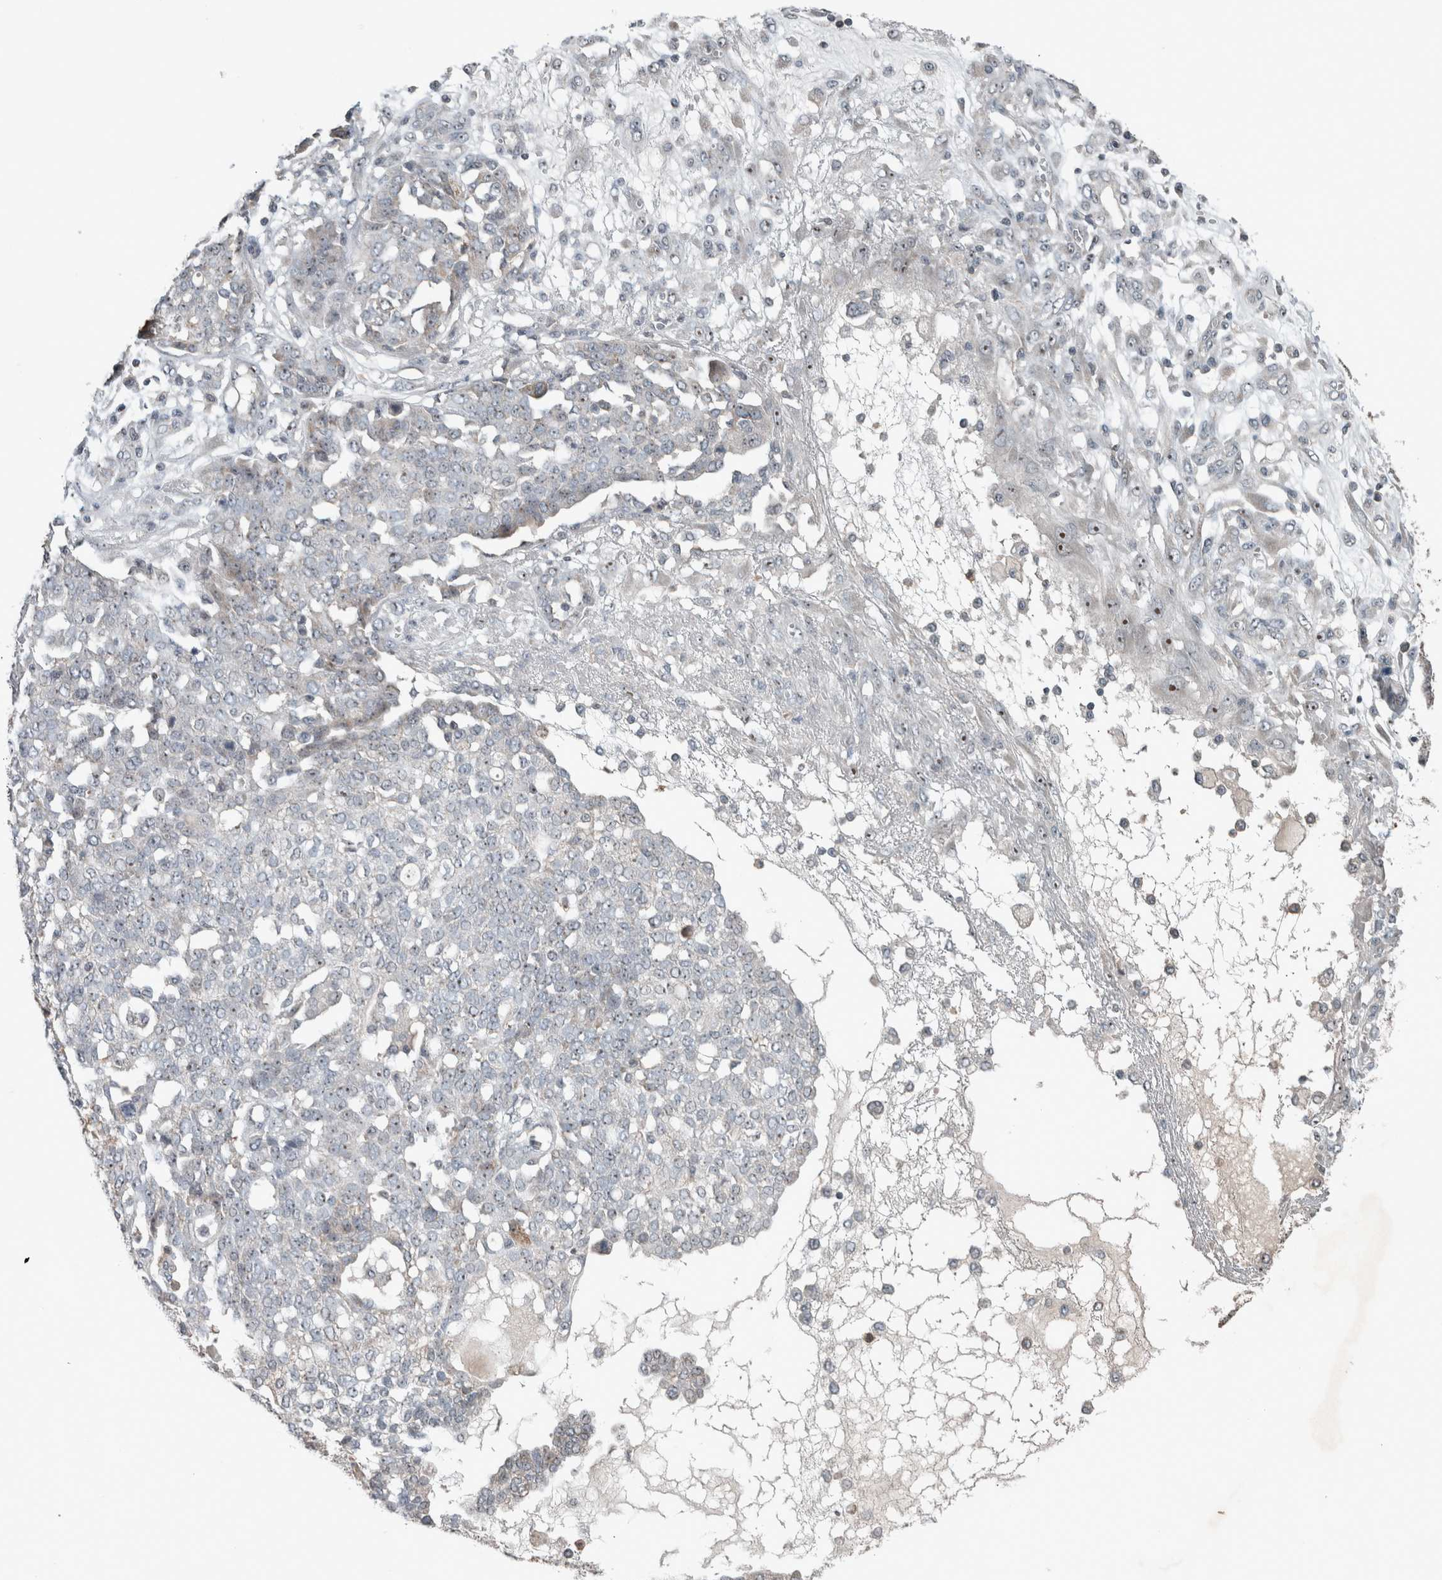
{"staining": {"intensity": "weak", "quantity": ">75%", "location": "nuclear"}, "tissue": "ovarian cancer", "cell_type": "Tumor cells", "image_type": "cancer", "snomed": [{"axis": "morphology", "description": "Cystadenocarcinoma, serous, NOS"}, {"axis": "topography", "description": "Soft tissue"}, {"axis": "topography", "description": "Ovary"}], "caption": "Immunohistochemical staining of human ovarian cancer exhibits low levels of weak nuclear expression in approximately >75% of tumor cells.", "gene": "RPF1", "patient": {"sex": "female", "age": 57}}